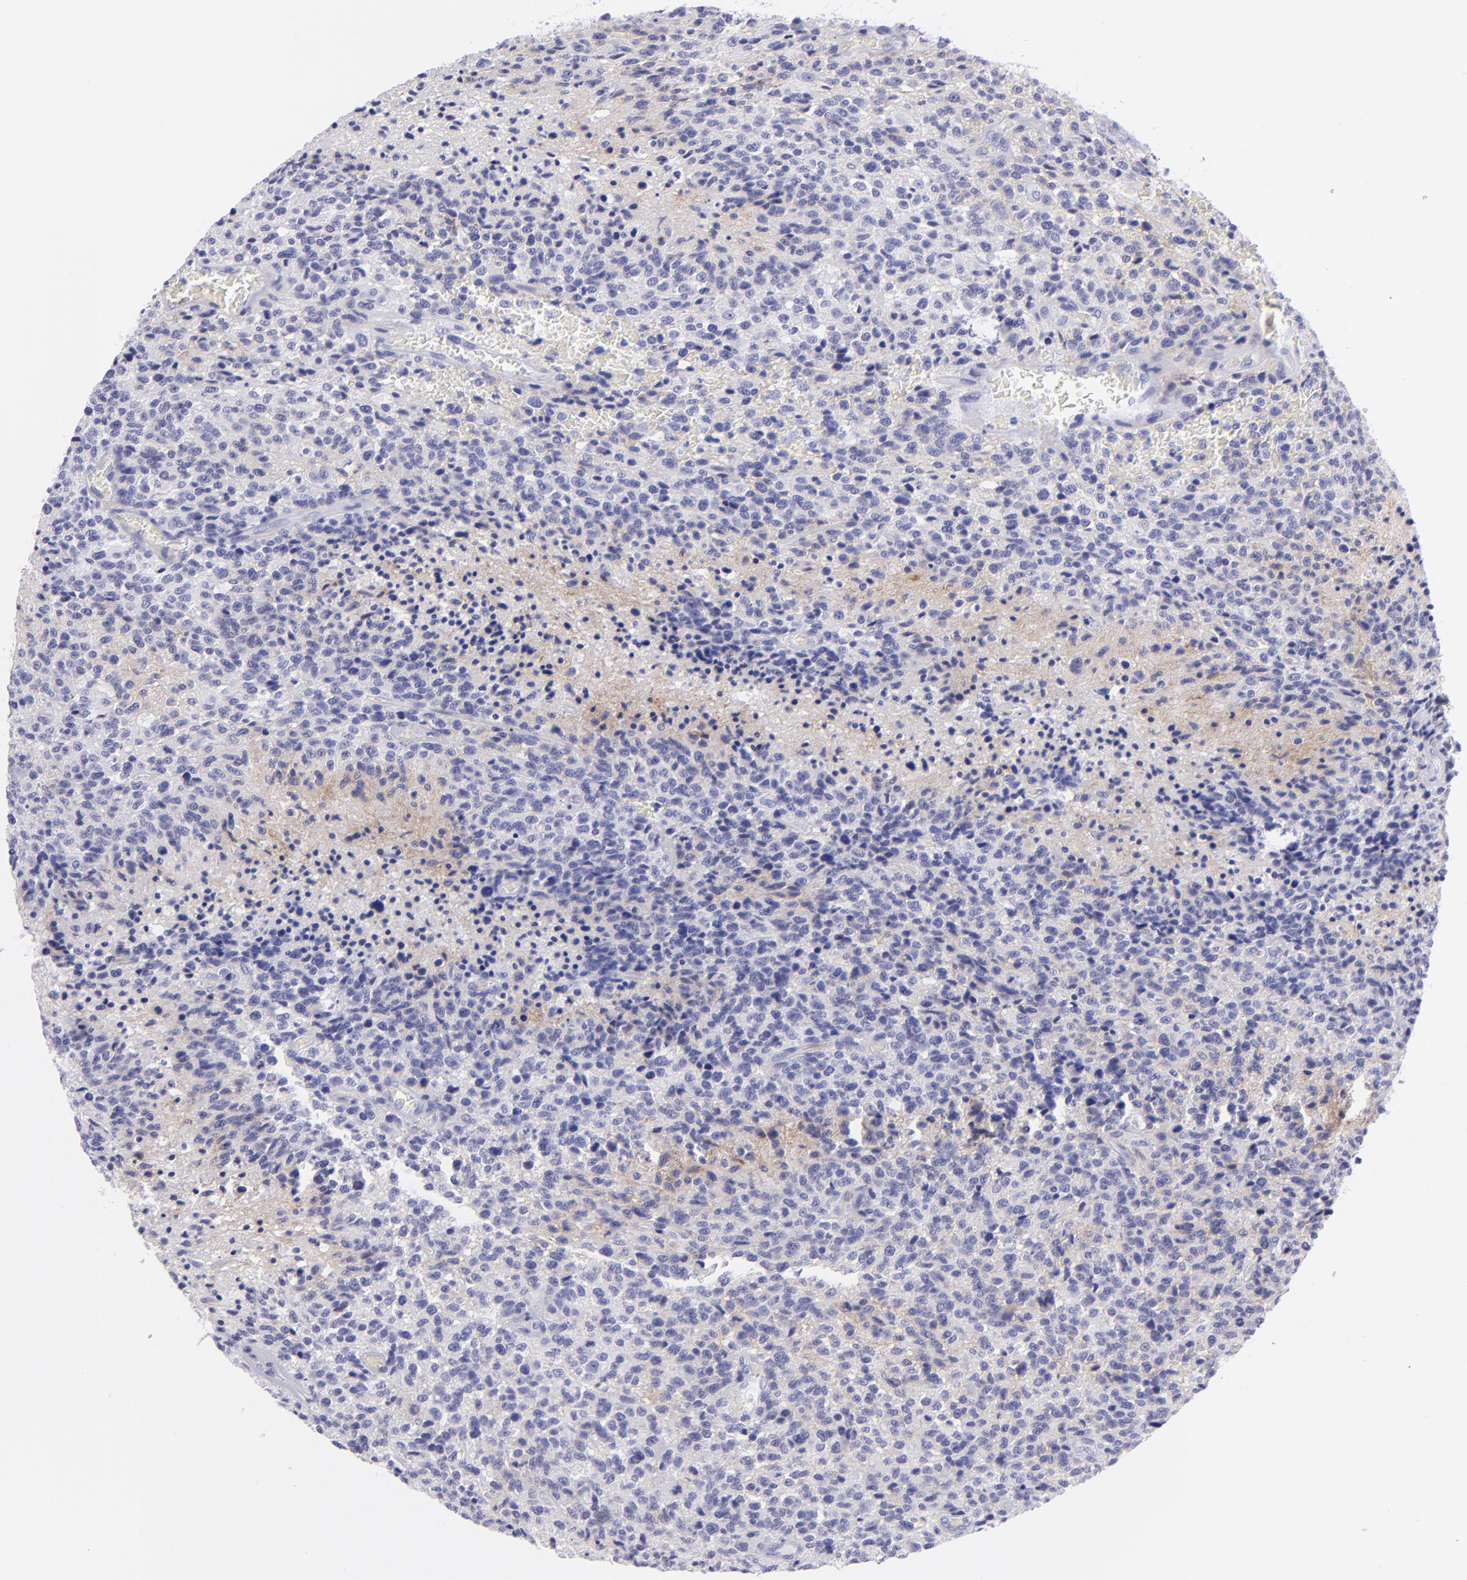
{"staining": {"intensity": "negative", "quantity": "none", "location": "none"}, "tissue": "glioma", "cell_type": "Tumor cells", "image_type": "cancer", "snomed": [{"axis": "morphology", "description": "Glioma, malignant, High grade"}, {"axis": "topography", "description": "Brain"}], "caption": "IHC micrograph of neoplastic tissue: malignant glioma (high-grade) stained with DAB (3,3'-diaminobenzidine) displays no significant protein staining in tumor cells.", "gene": "SLC1A2", "patient": {"sex": "male", "age": 36}}